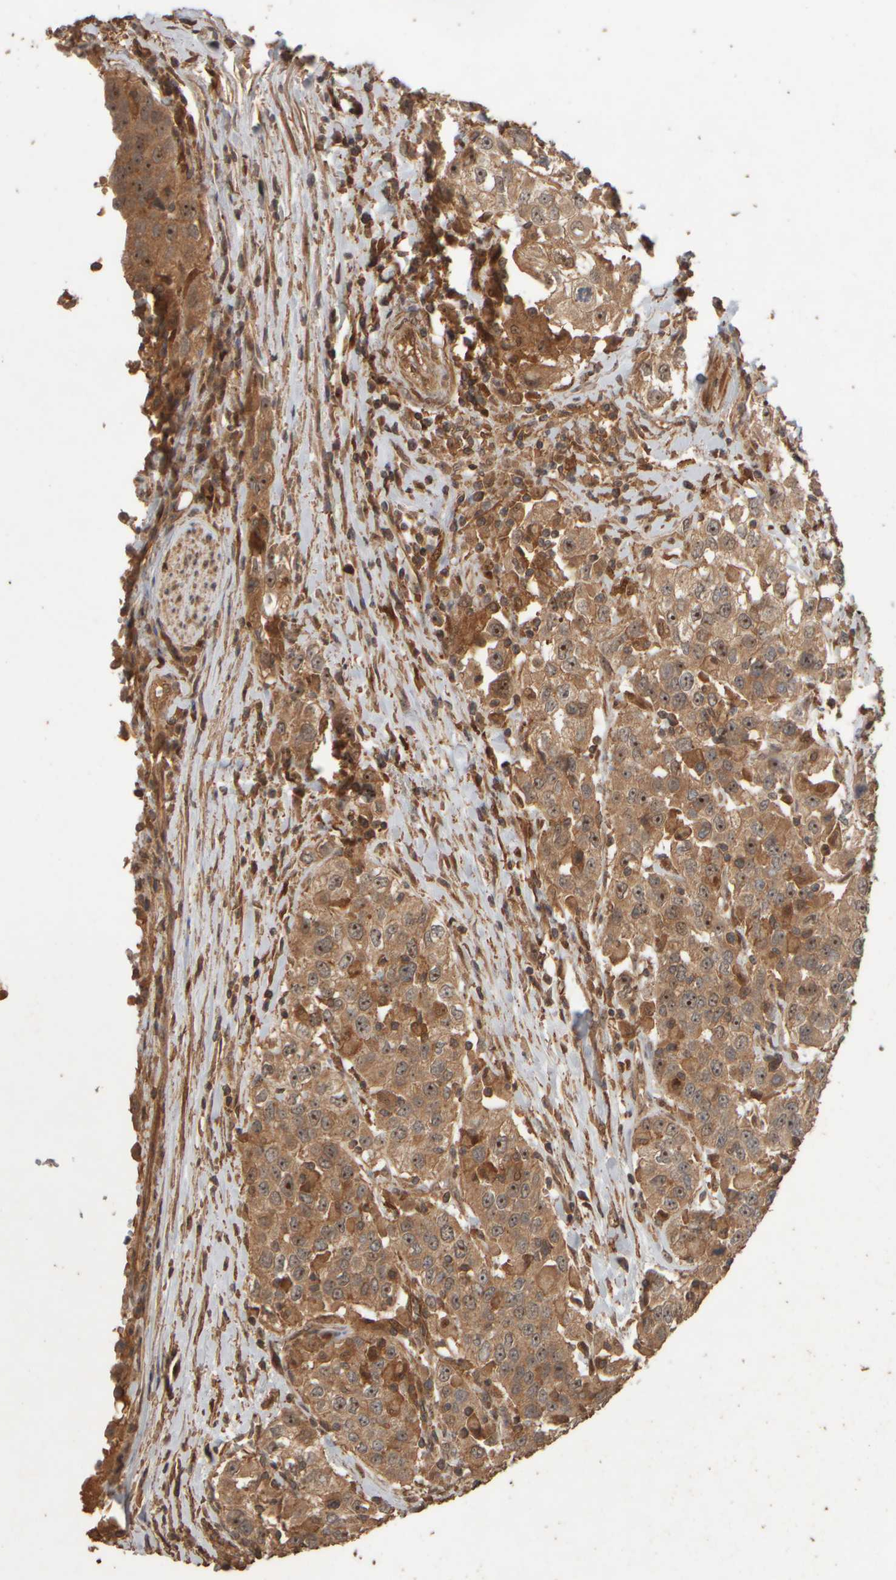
{"staining": {"intensity": "moderate", "quantity": ">75%", "location": "cytoplasmic/membranous,nuclear"}, "tissue": "urothelial cancer", "cell_type": "Tumor cells", "image_type": "cancer", "snomed": [{"axis": "morphology", "description": "Urothelial carcinoma, High grade"}, {"axis": "topography", "description": "Urinary bladder"}], "caption": "Urothelial carcinoma (high-grade) stained with a protein marker demonstrates moderate staining in tumor cells.", "gene": "SPHK1", "patient": {"sex": "female", "age": 80}}